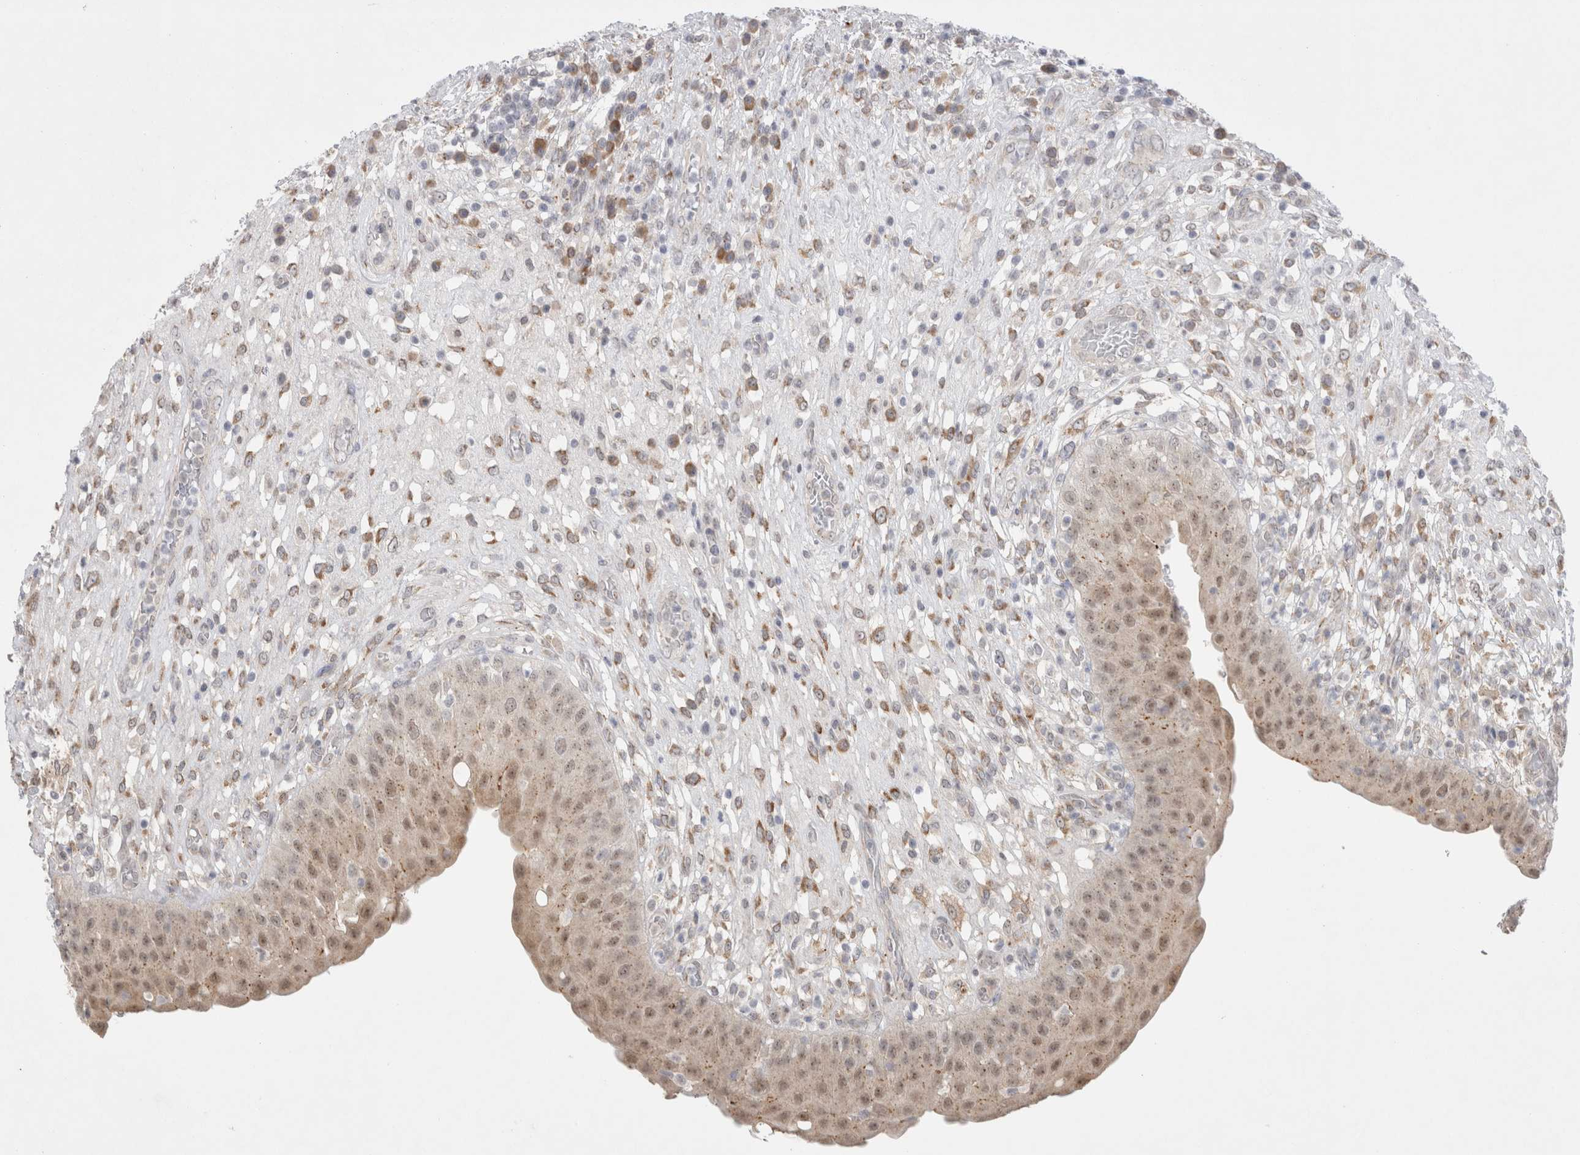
{"staining": {"intensity": "weak", "quantity": "25%-75%", "location": "nuclear"}, "tissue": "urinary bladder", "cell_type": "Urothelial cells", "image_type": "normal", "snomed": [{"axis": "morphology", "description": "Normal tissue, NOS"}, {"axis": "topography", "description": "Urinary bladder"}], "caption": "Protein staining displays weak nuclear positivity in about 25%-75% of urothelial cells in unremarkable urinary bladder.", "gene": "TRMT1L", "patient": {"sex": "female", "age": 62}}